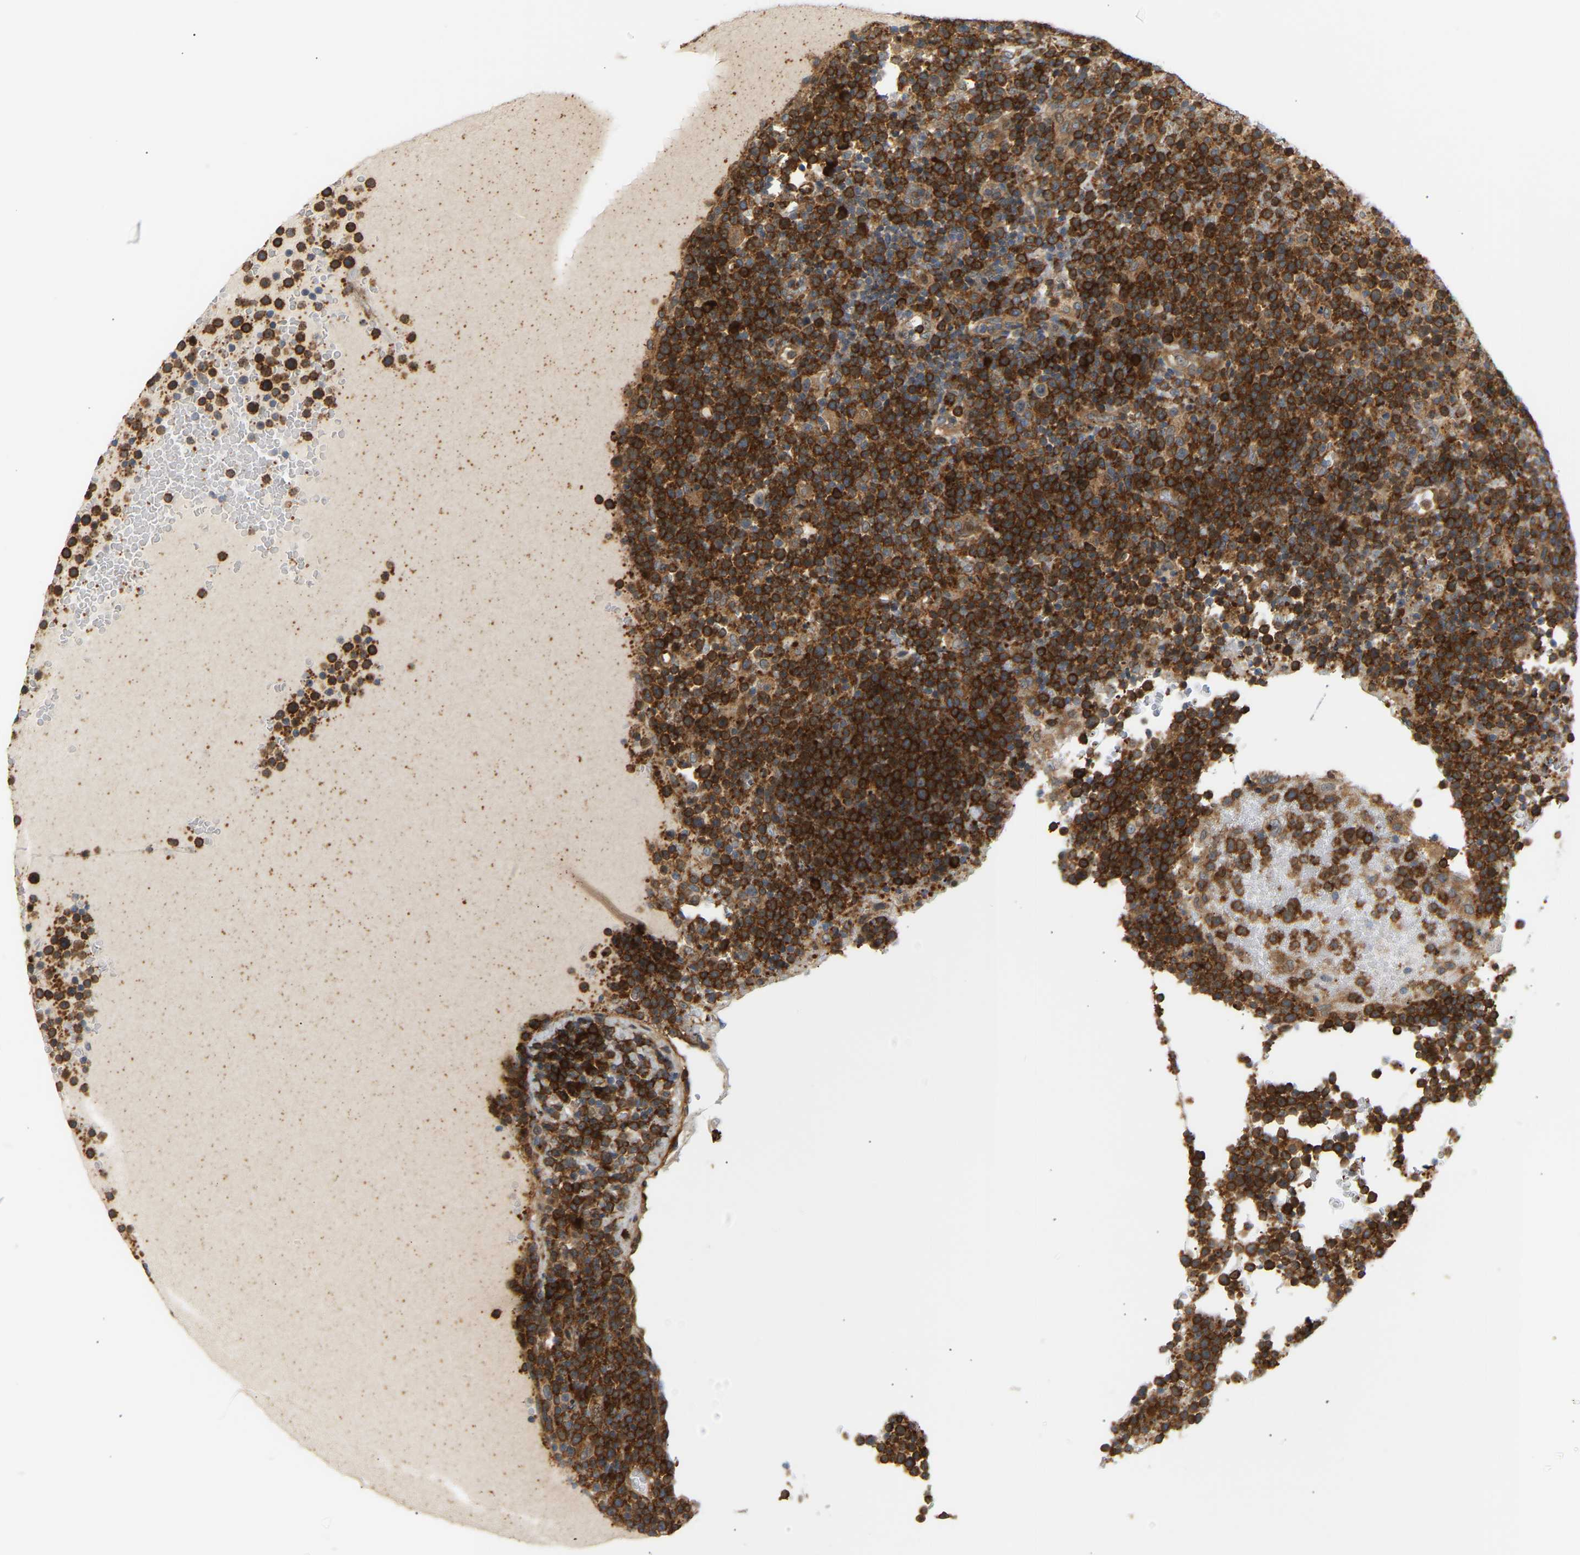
{"staining": {"intensity": "strong", "quantity": ">75%", "location": "cytoplasmic/membranous"}, "tissue": "lymphoma", "cell_type": "Tumor cells", "image_type": "cancer", "snomed": [{"axis": "morphology", "description": "Malignant lymphoma, non-Hodgkin's type, High grade"}, {"axis": "topography", "description": "Lymph node"}], "caption": "Immunohistochemical staining of human lymphoma exhibits high levels of strong cytoplasmic/membranous positivity in approximately >75% of tumor cells. Immunohistochemistry stains the protein of interest in brown and the nuclei are stained blue.", "gene": "PLCG2", "patient": {"sex": "male", "age": 61}}